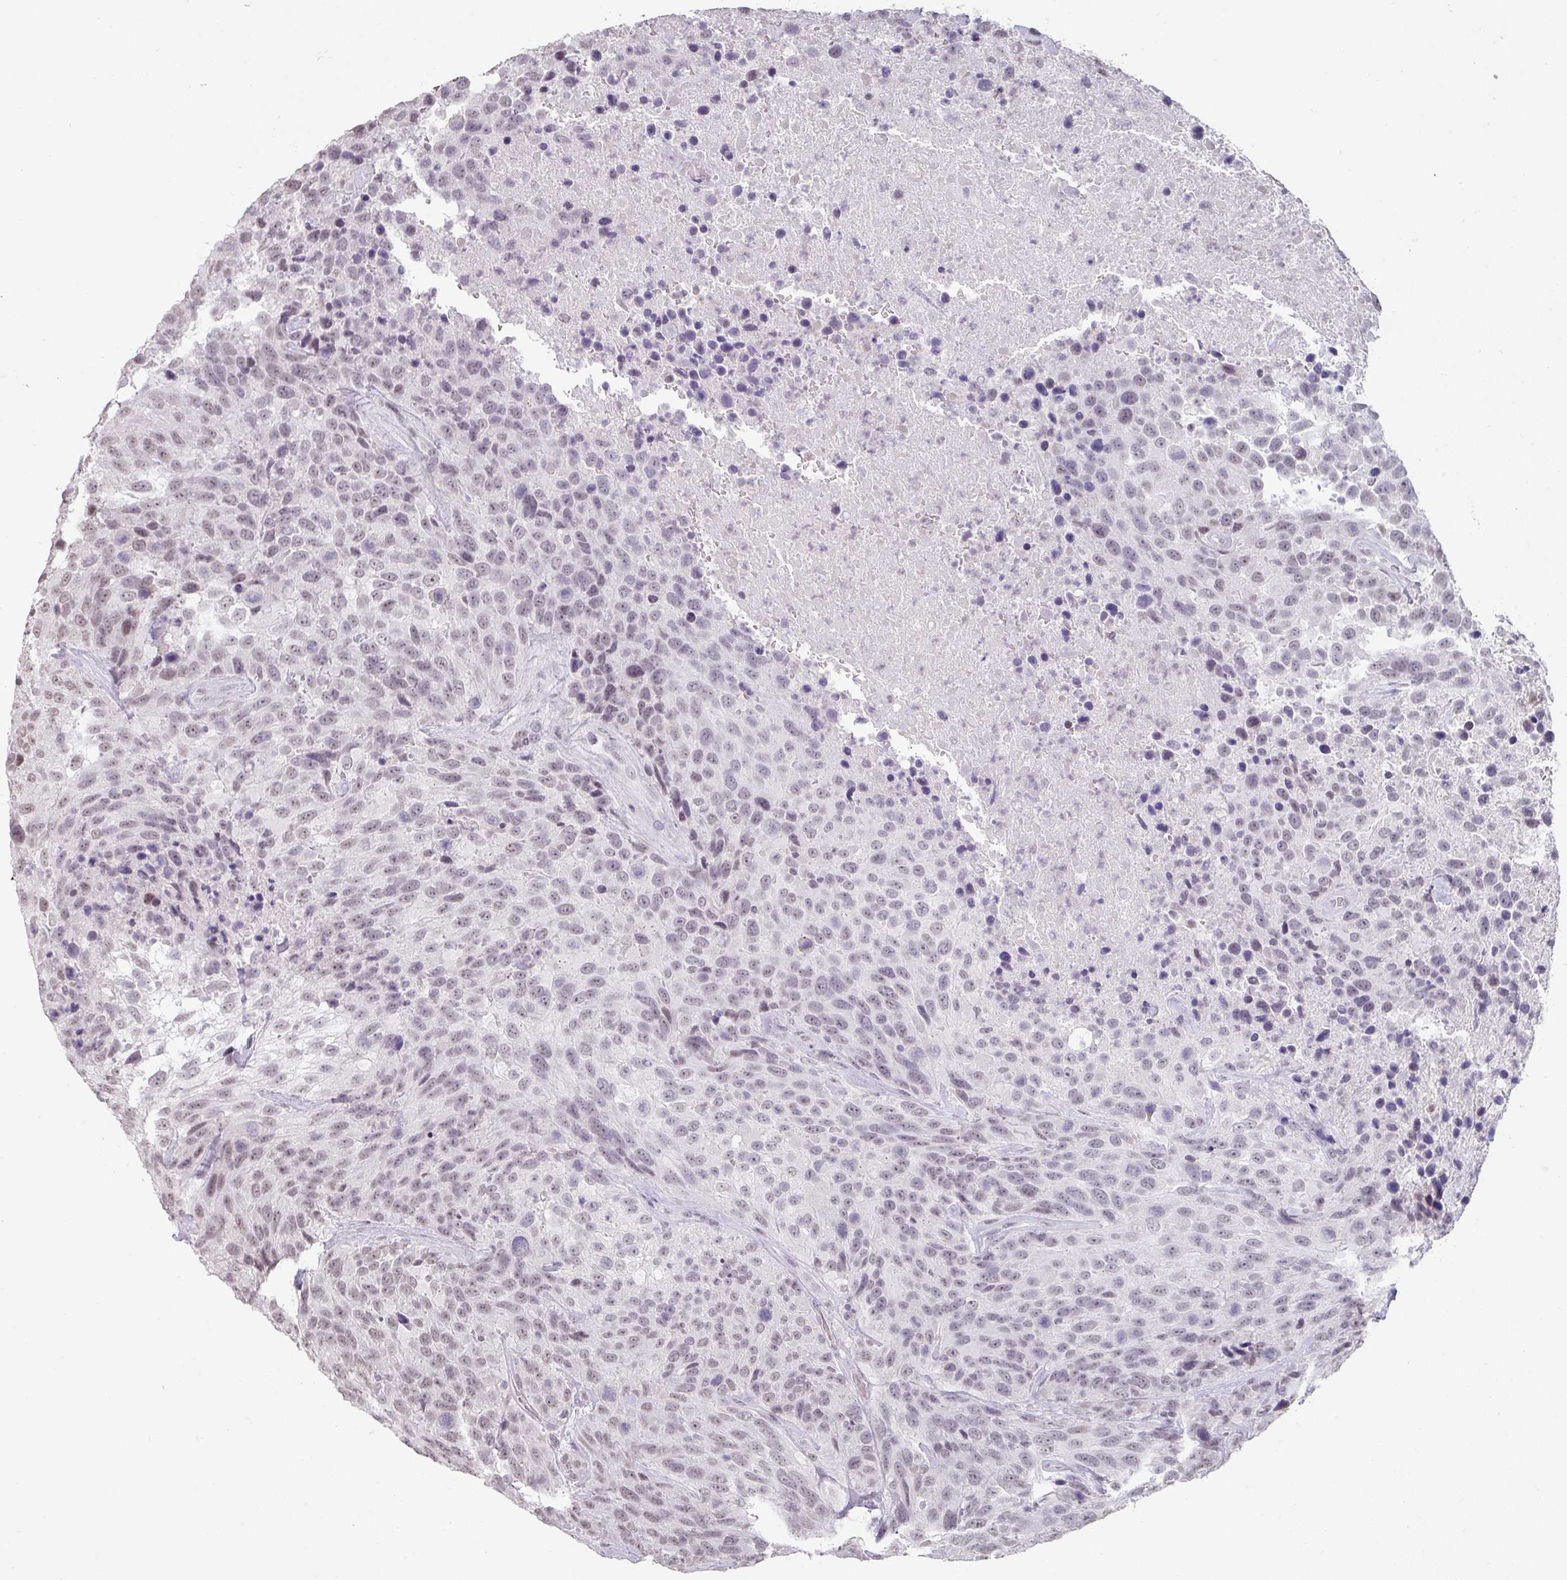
{"staining": {"intensity": "negative", "quantity": "none", "location": "none"}, "tissue": "urothelial cancer", "cell_type": "Tumor cells", "image_type": "cancer", "snomed": [{"axis": "morphology", "description": "Urothelial carcinoma, High grade"}, {"axis": "topography", "description": "Urinary bladder"}], "caption": "Protein analysis of urothelial cancer reveals no significant staining in tumor cells. (Stains: DAB (3,3'-diaminobenzidine) IHC with hematoxylin counter stain, Microscopy: brightfield microscopy at high magnification).", "gene": "SPRR1A", "patient": {"sex": "female", "age": 70}}